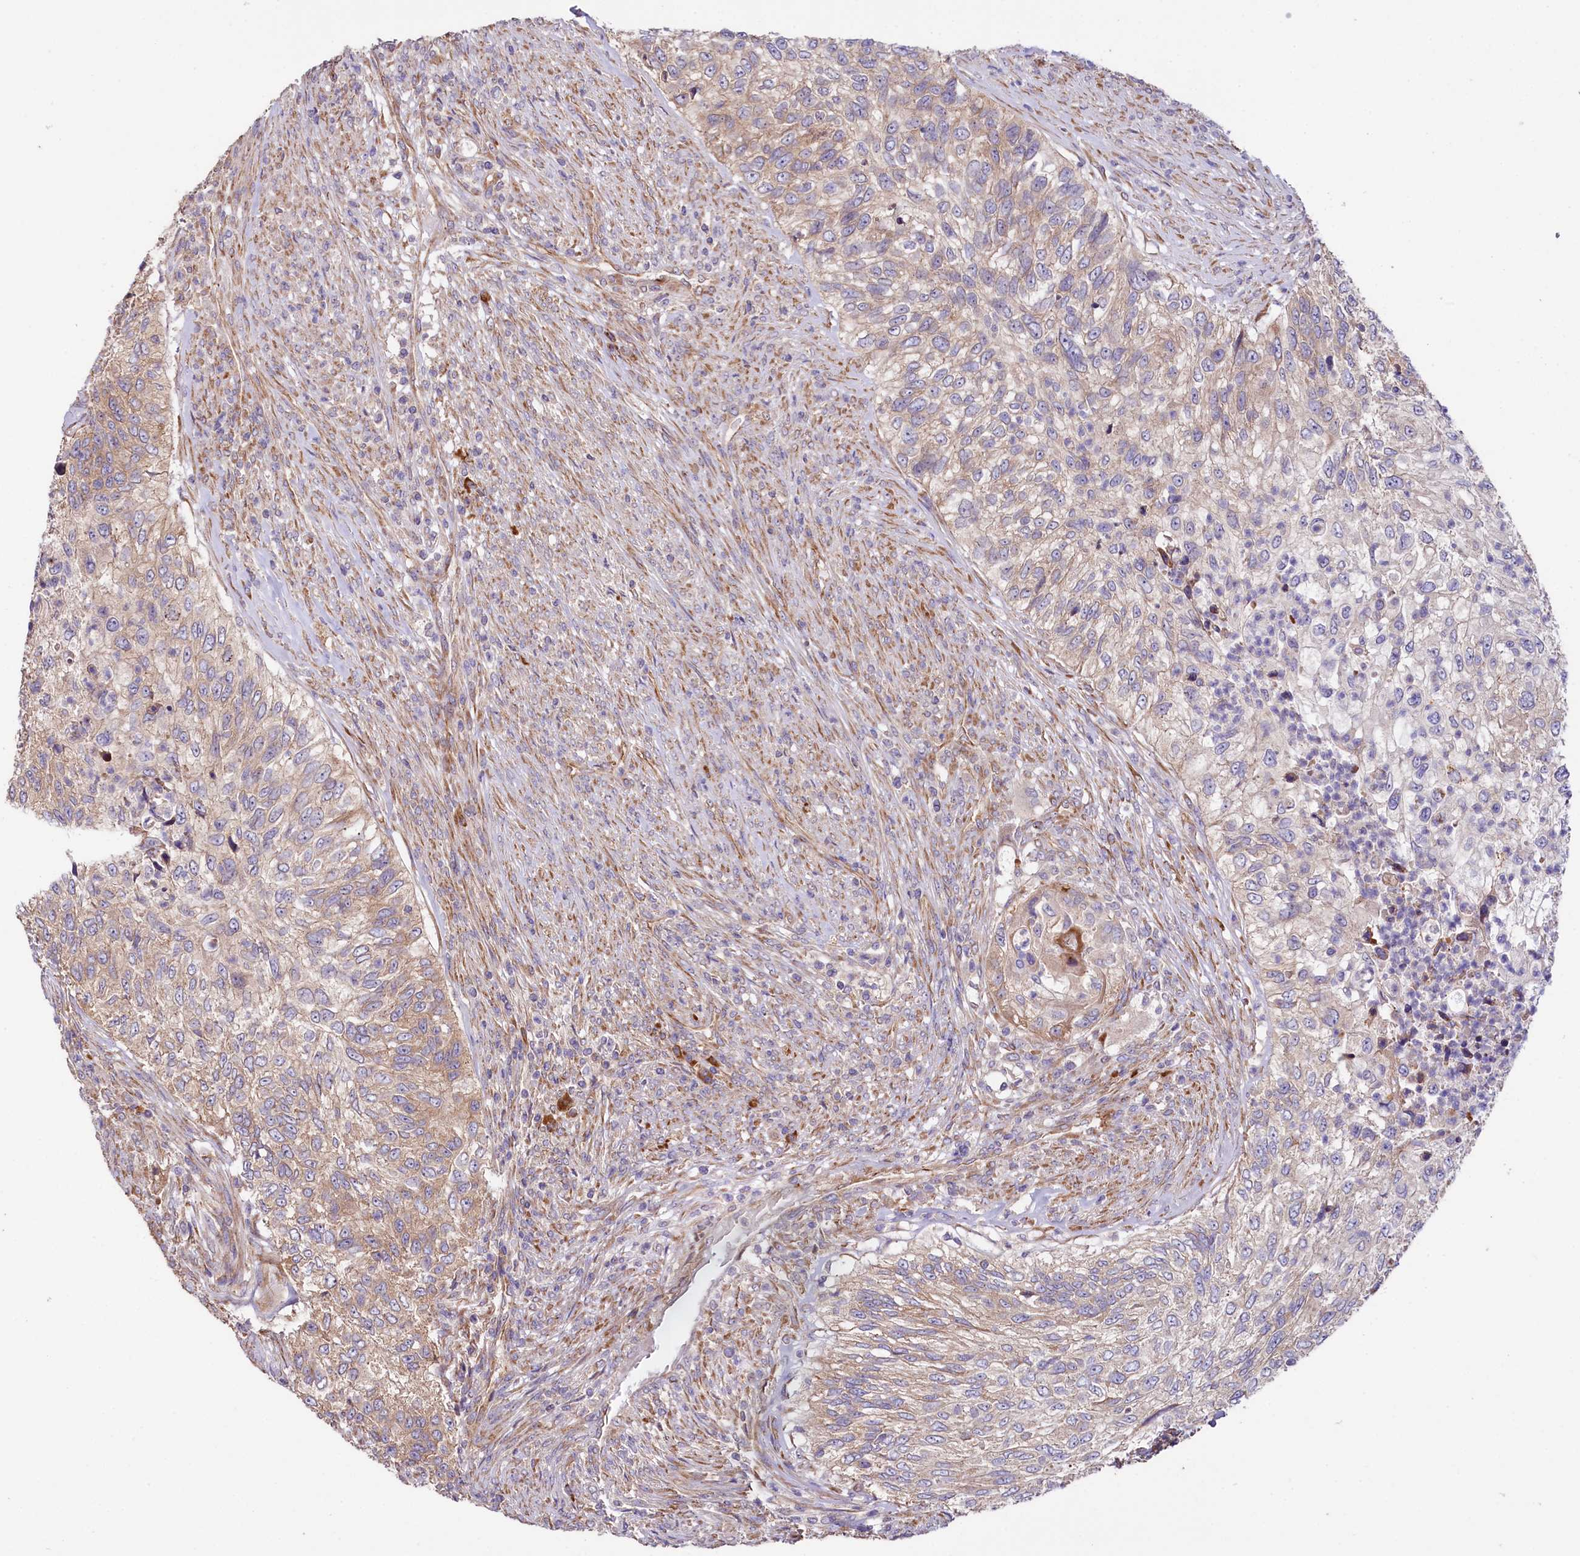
{"staining": {"intensity": "weak", "quantity": ">75%", "location": "cytoplasmic/membranous"}, "tissue": "urothelial cancer", "cell_type": "Tumor cells", "image_type": "cancer", "snomed": [{"axis": "morphology", "description": "Urothelial carcinoma, High grade"}, {"axis": "topography", "description": "Urinary bladder"}], "caption": "Immunohistochemistry (IHC) histopathology image of neoplastic tissue: human urothelial cancer stained using immunohistochemistry (IHC) demonstrates low levels of weak protein expression localized specifically in the cytoplasmic/membranous of tumor cells, appearing as a cytoplasmic/membranous brown color.", "gene": "SPATS2", "patient": {"sex": "female", "age": 60}}